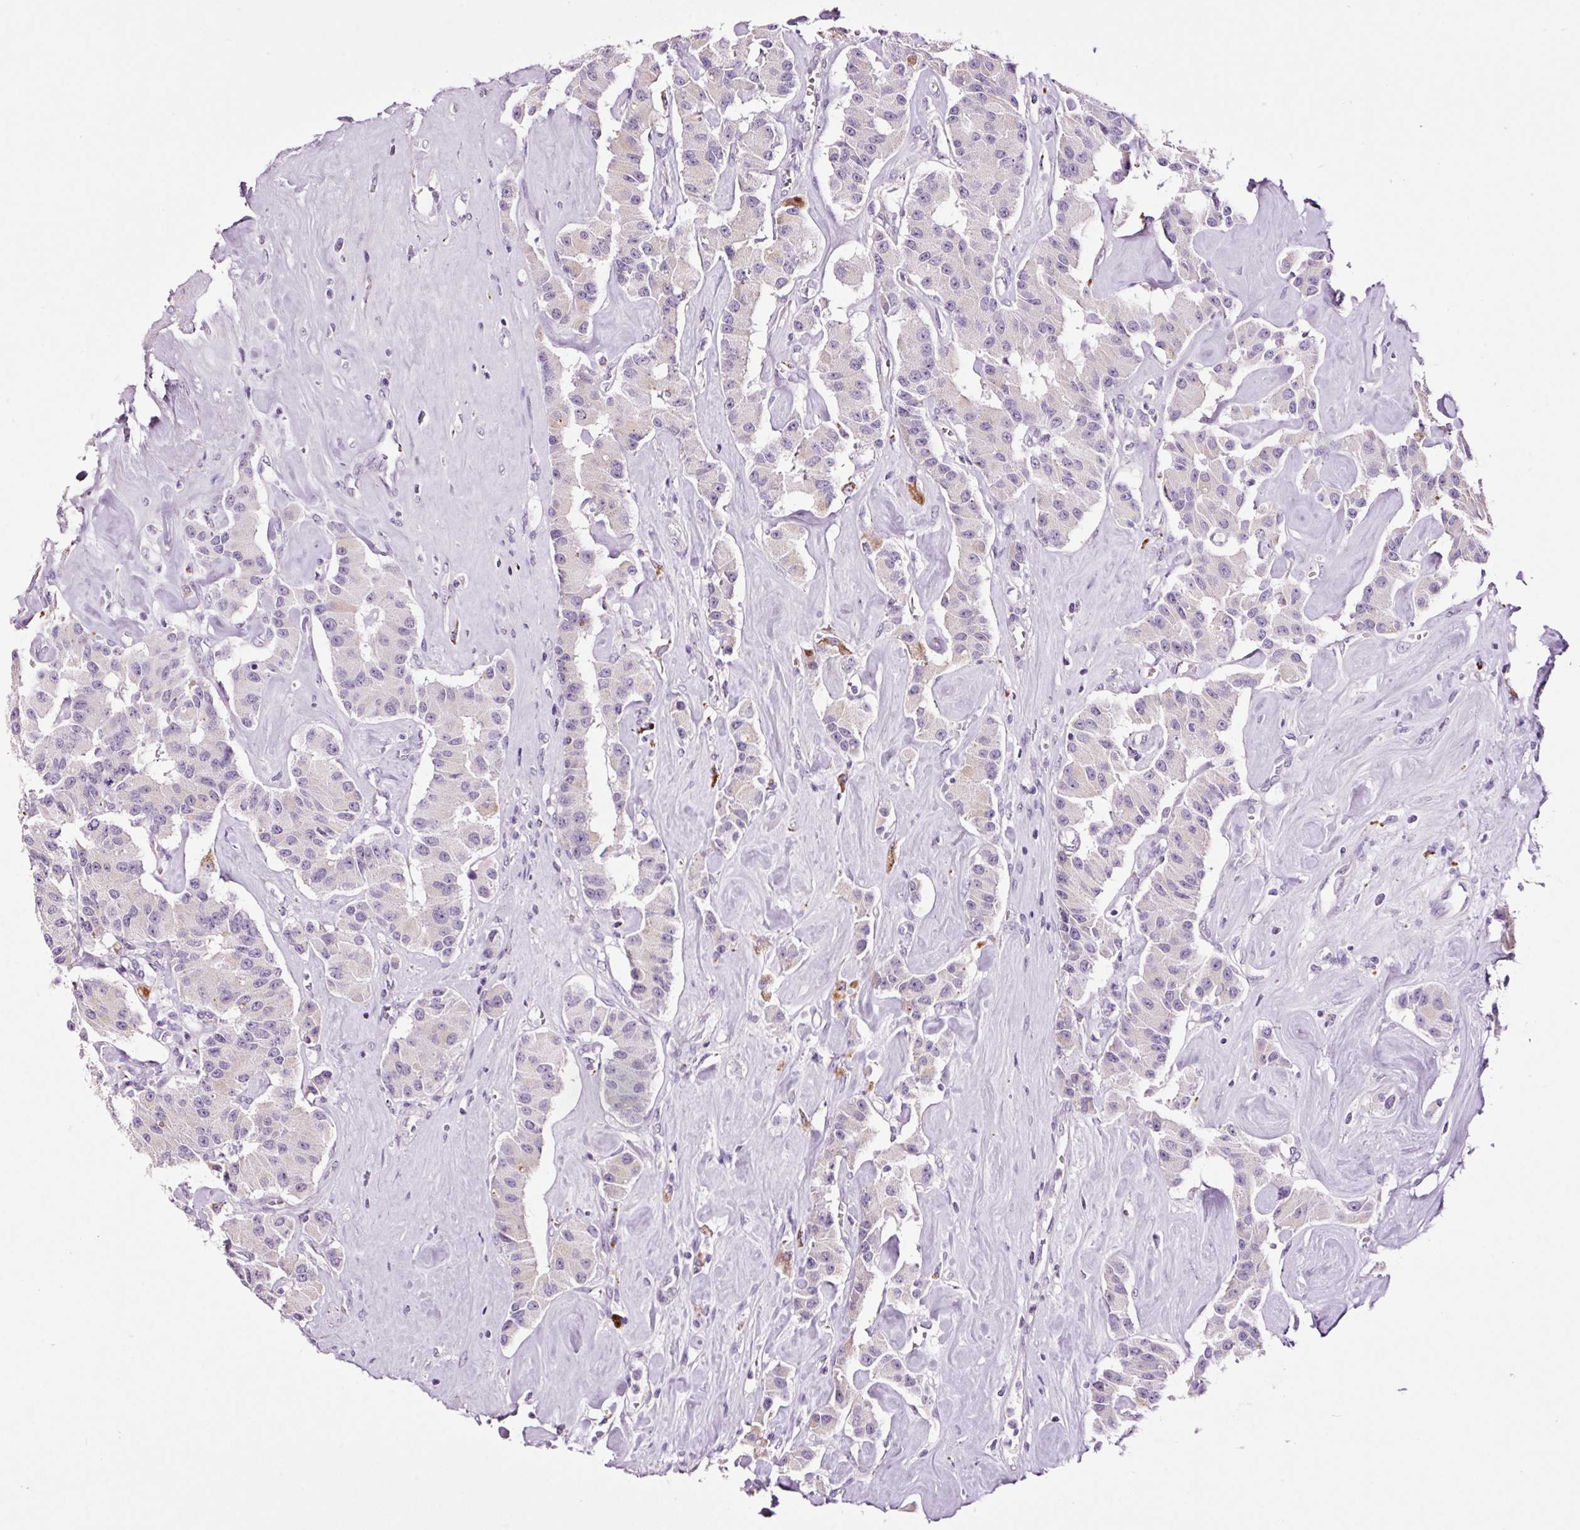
{"staining": {"intensity": "negative", "quantity": "none", "location": "none"}, "tissue": "carcinoid", "cell_type": "Tumor cells", "image_type": "cancer", "snomed": [{"axis": "morphology", "description": "Carcinoid, malignant, NOS"}, {"axis": "topography", "description": "Pancreas"}], "caption": "The IHC image has no significant staining in tumor cells of carcinoid tissue.", "gene": "RTF2", "patient": {"sex": "male", "age": 41}}